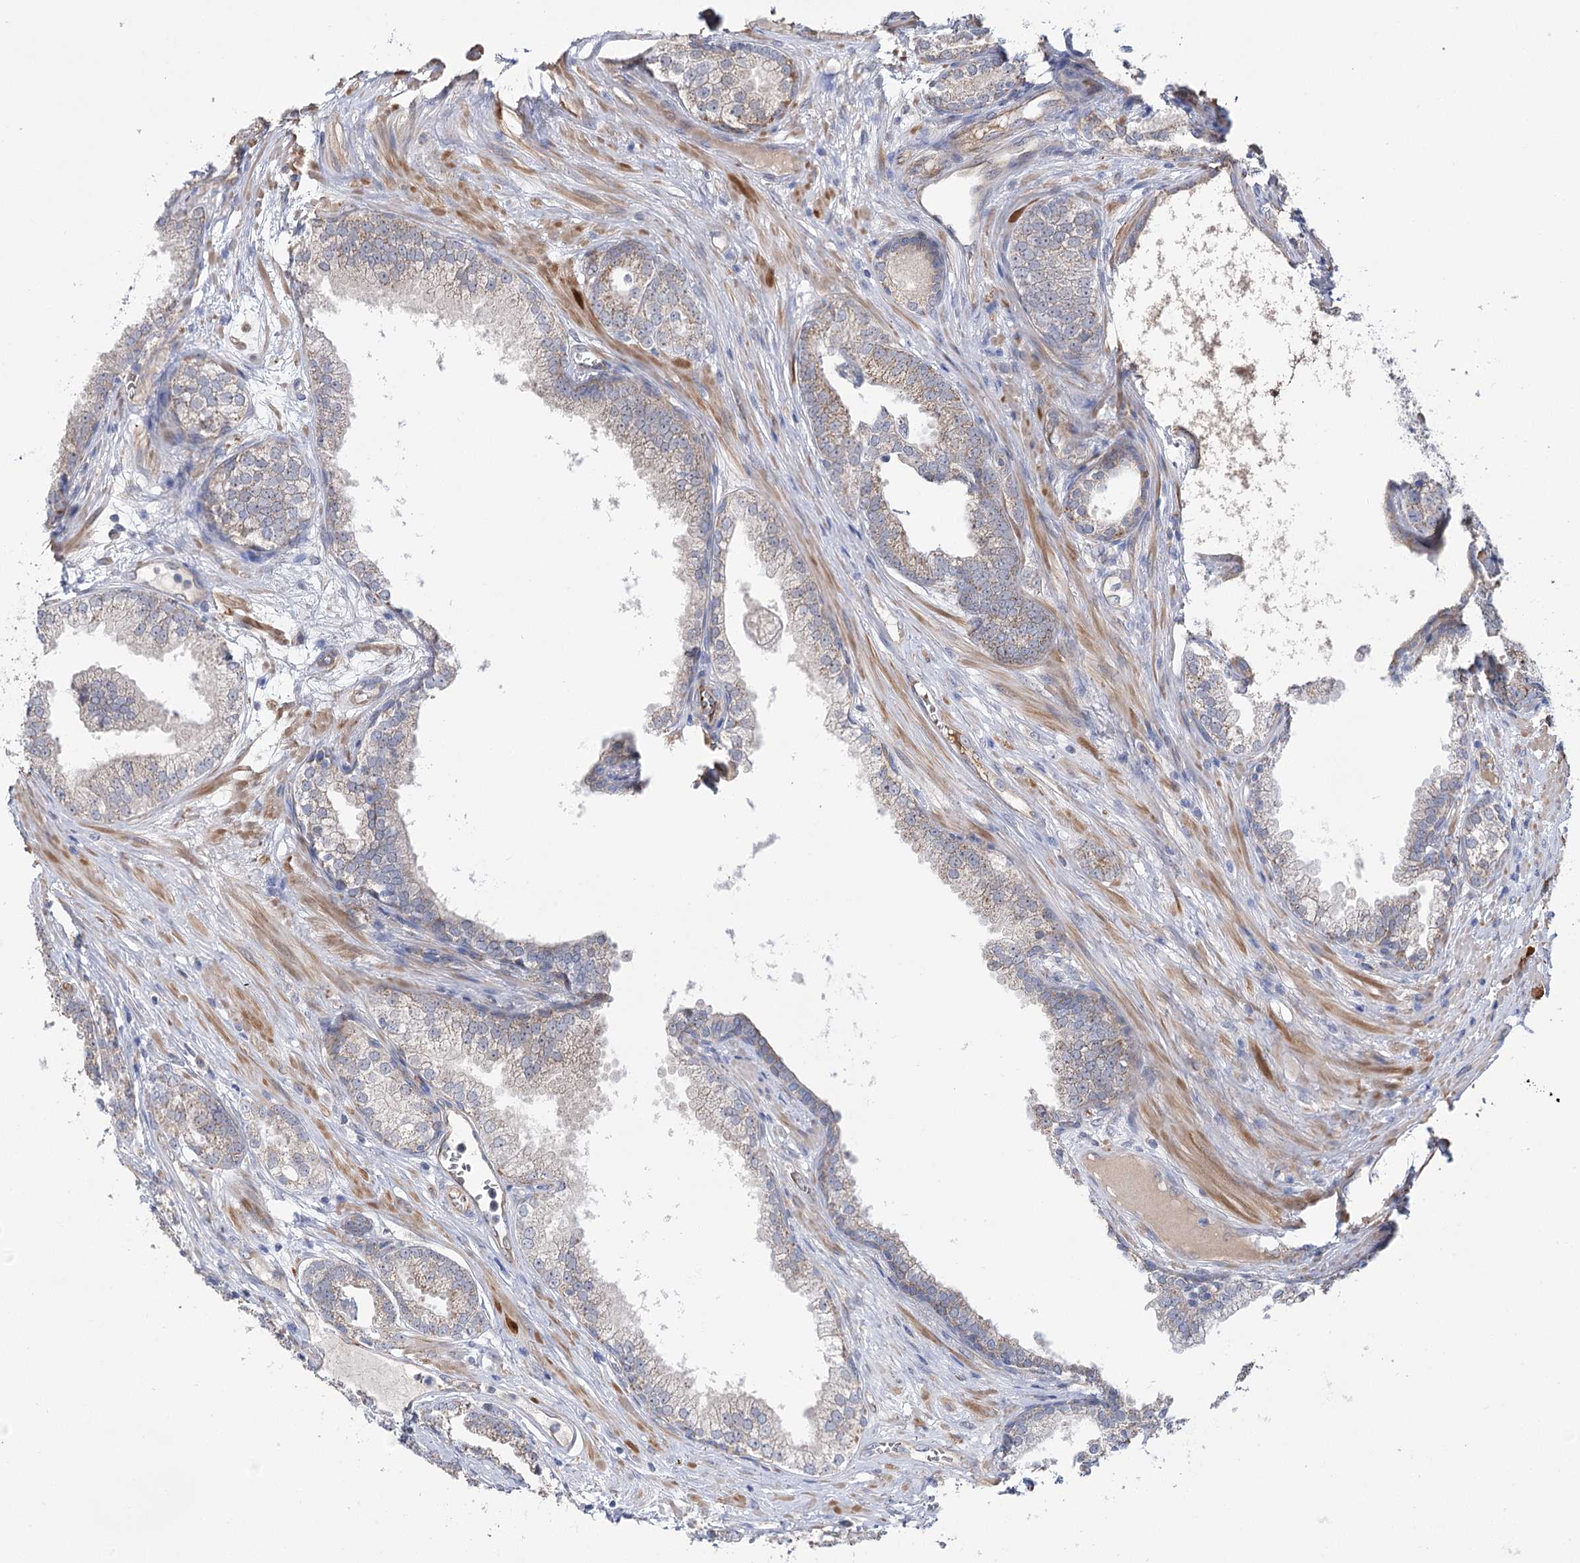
{"staining": {"intensity": "weak", "quantity": "<25%", "location": "cytoplasmic/membranous"}, "tissue": "prostate cancer", "cell_type": "Tumor cells", "image_type": "cancer", "snomed": [{"axis": "morphology", "description": "Adenocarcinoma, High grade"}, {"axis": "topography", "description": "Prostate"}], "caption": "A micrograph of prostate cancer (adenocarcinoma (high-grade)) stained for a protein reveals no brown staining in tumor cells.", "gene": "ECHDC3", "patient": {"sex": "male", "age": 69}}